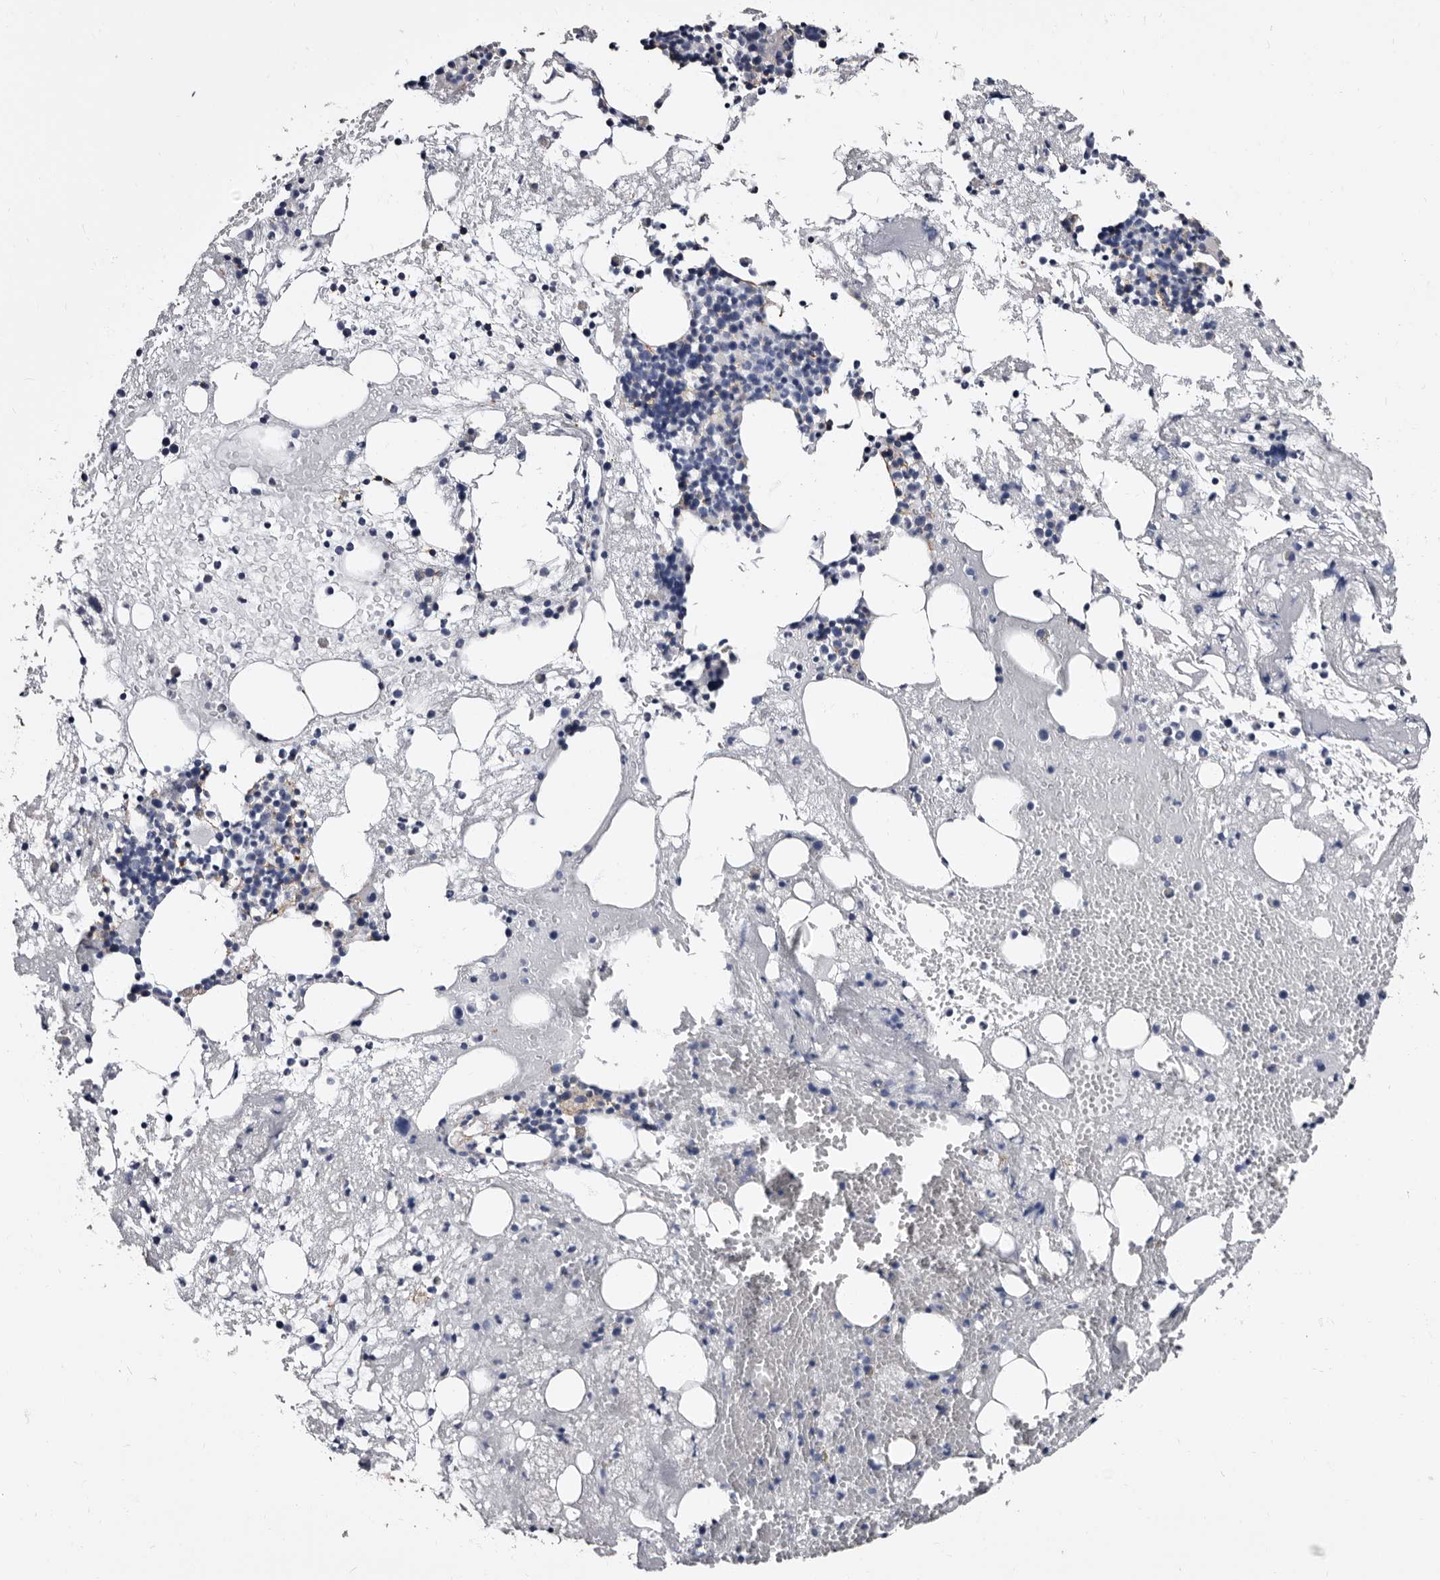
{"staining": {"intensity": "negative", "quantity": "none", "location": "none"}, "tissue": "bone marrow", "cell_type": "Hematopoietic cells", "image_type": "normal", "snomed": [{"axis": "morphology", "description": "Normal tissue, NOS"}, {"axis": "morphology", "description": "Inflammation, NOS"}, {"axis": "topography", "description": "Bone marrow"}], "caption": "There is no significant positivity in hematopoietic cells of bone marrow. (Brightfield microscopy of DAB (3,3'-diaminobenzidine) immunohistochemistry (IHC) at high magnification).", "gene": "EPB41L3", "patient": {"sex": "female", "age": 48}}